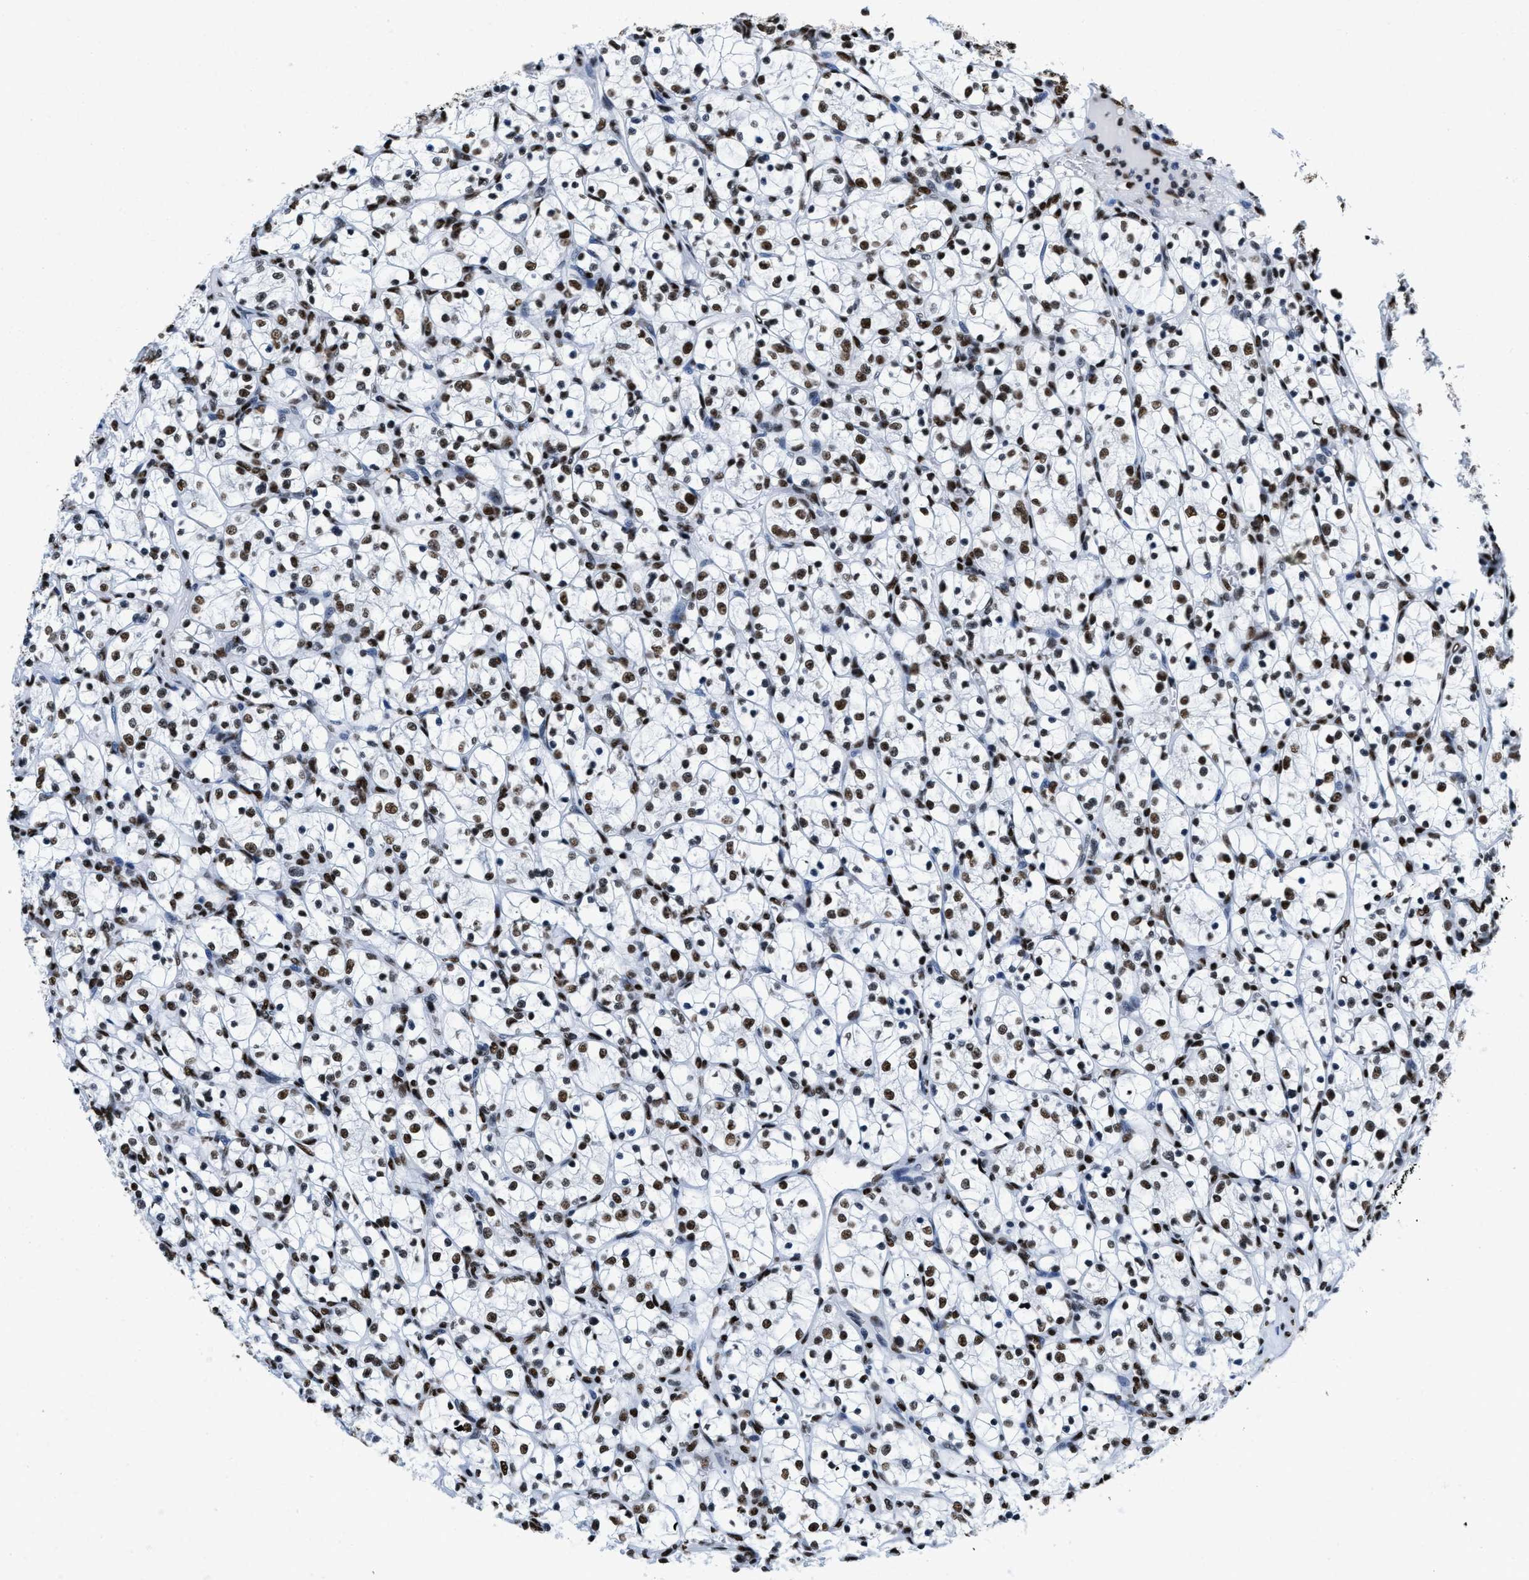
{"staining": {"intensity": "moderate", "quantity": ">75%", "location": "nuclear"}, "tissue": "renal cancer", "cell_type": "Tumor cells", "image_type": "cancer", "snomed": [{"axis": "morphology", "description": "Adenocarcinoma, NOS"}, {"axis": "topography", "description": "Kidney"}], "caption": "This histopathology image reveals immunohistochemistry staining of renal adenocarcinoma, with medium moderate nuclear positivity in about >75% of tumor cells.", "gene": "SMARCC2", "patient": {"sex": "female", "age": 69}}